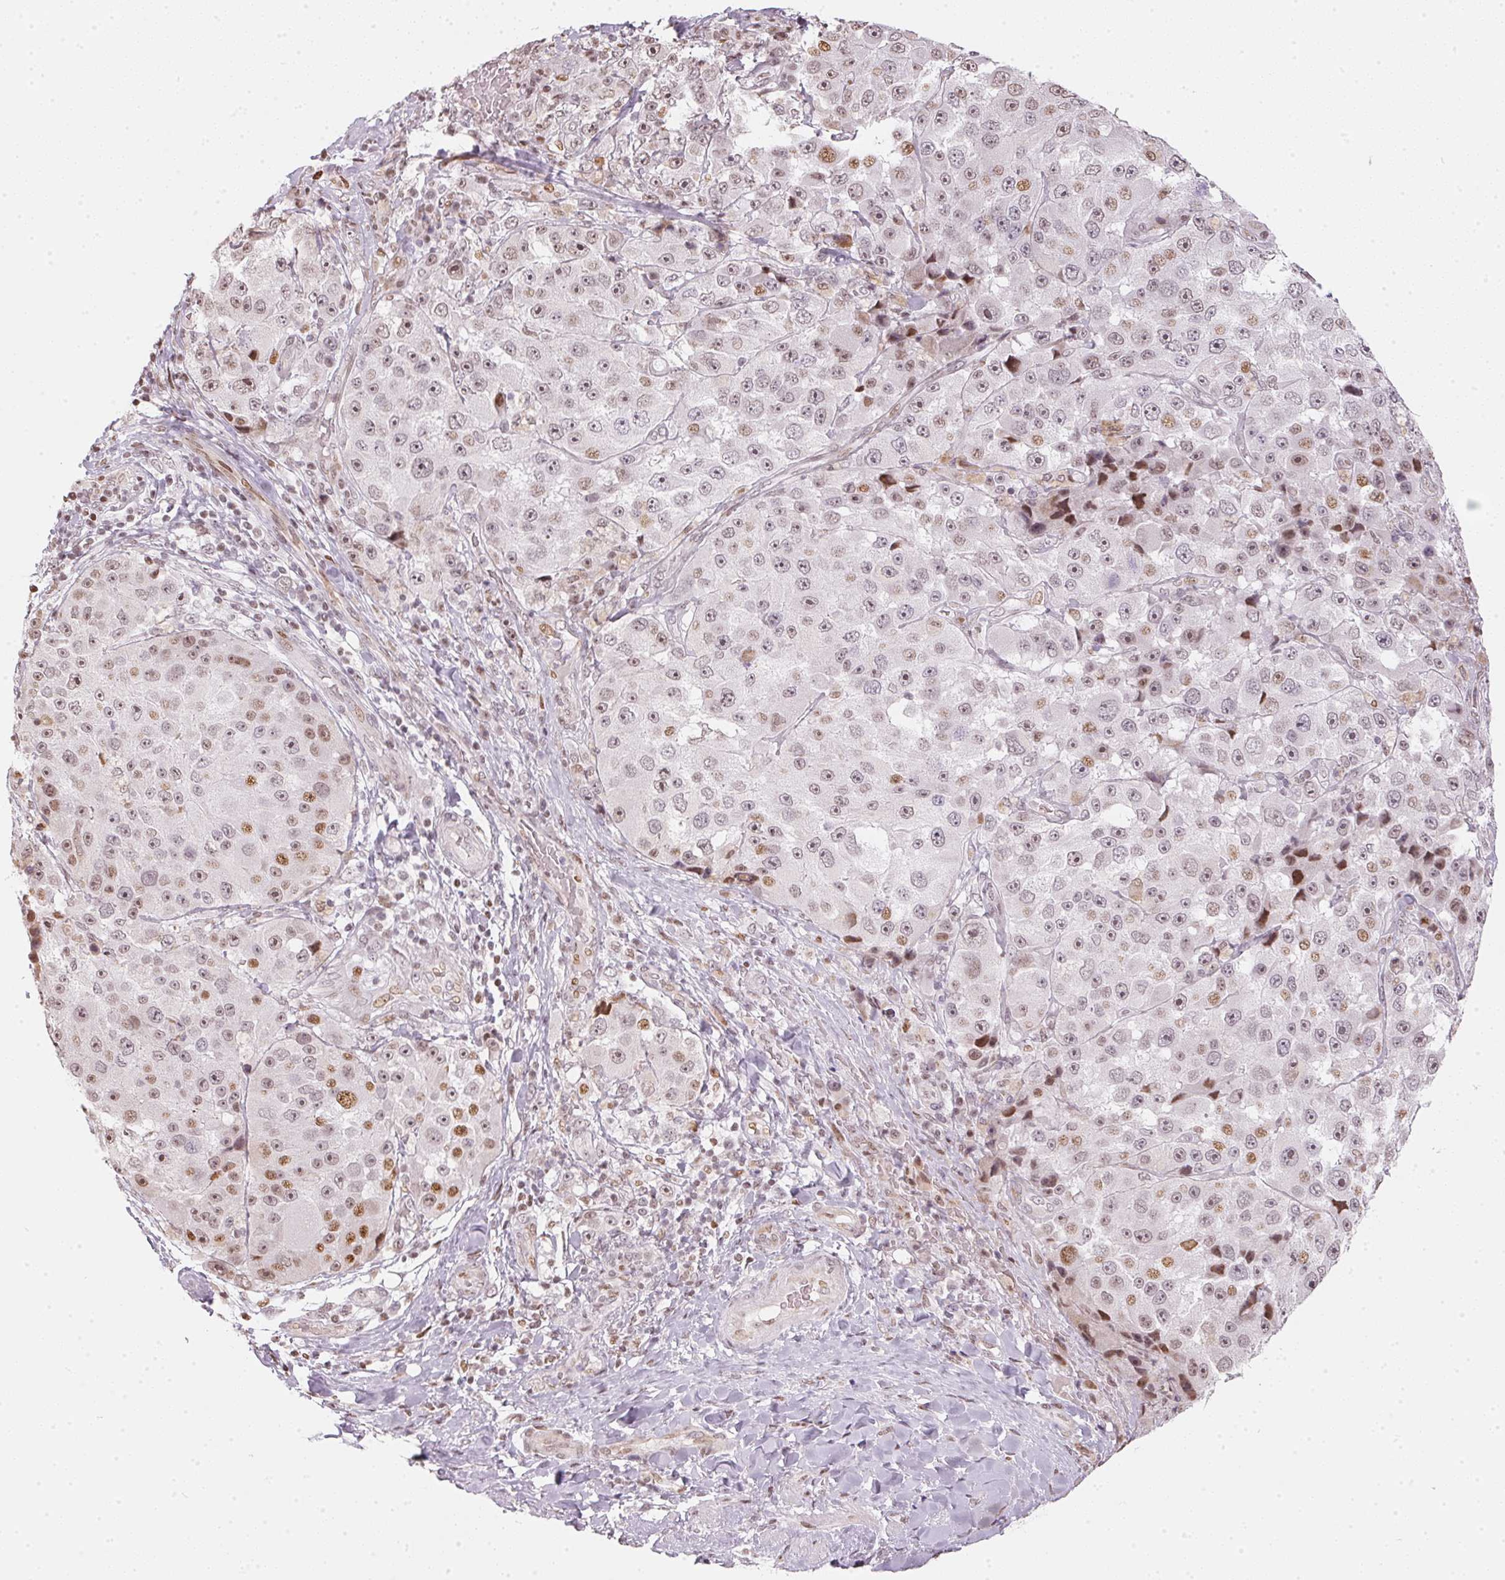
{"staining": {"intensity": "moderate", "quantity": "25%-75%", "location": "nuclear"}, "tissue": "melanoma", "cell_type": "Tumor cells", "image_type": "cancer", "snomed": [{"axis": "morphology", "description": "Malignant melanoma, Metastatic site"}, {"axis": "topography", "description": "Lymph node"}], "caption": "Brown immunohistochemical staining in melanoma exhibits moderate nuclear positivity in approximately 25%-75% of tumor cells.", "gene": "KAT6A", "patient": {"sex": "male", "age": 62}}